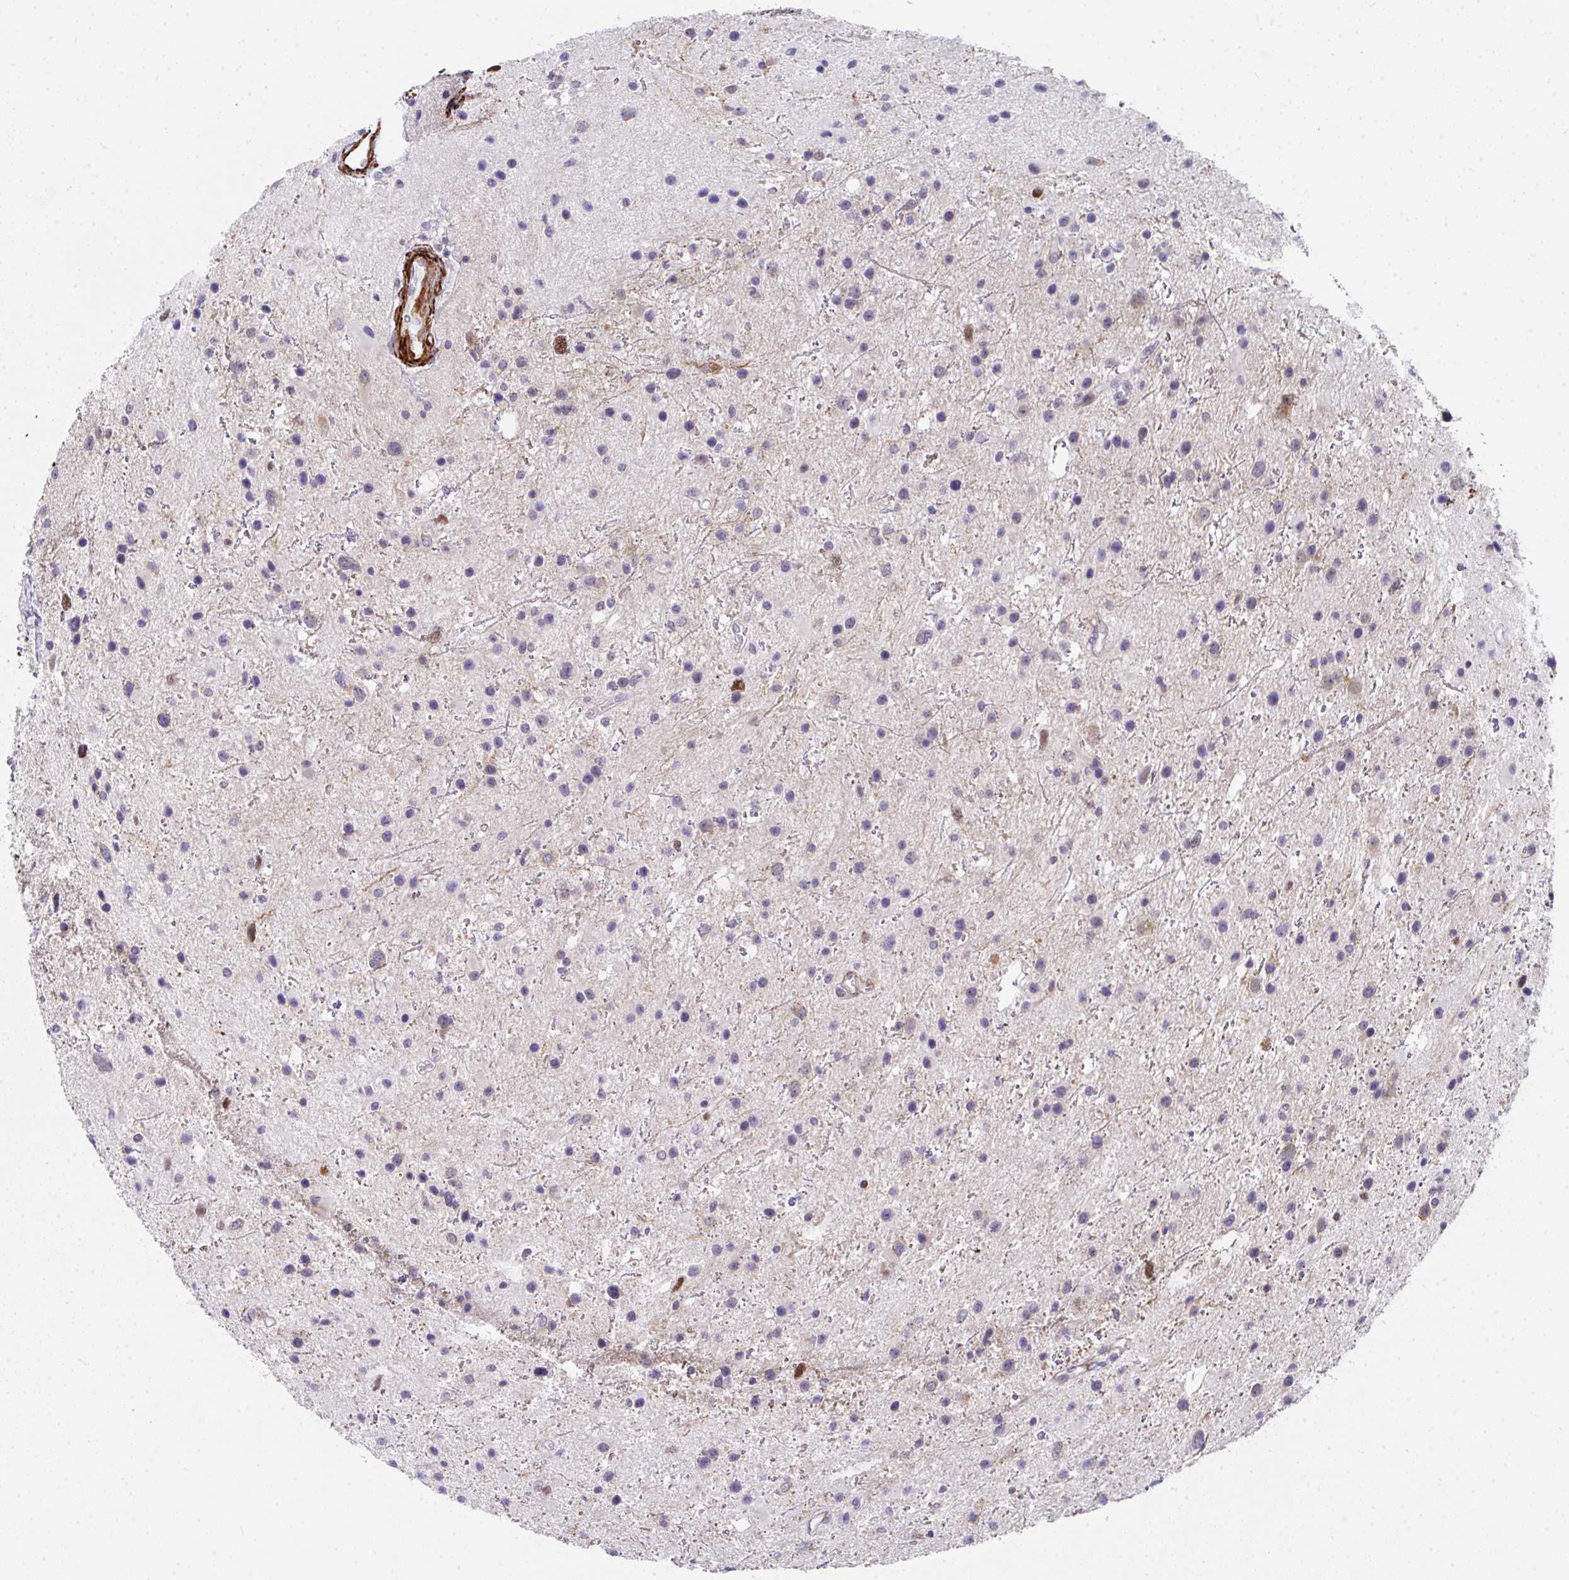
{"staining": {"intensity": "negative", "quantity": "none", "location": "none"}, "tissue": "glioma", "cell_type": "Tumor cells", "image_type": "cancer", "snomed": [{"axis": "morphology", "description": "Glioma, malignant, Low grade"}, {"axis": "topography", "description": "Brain"}], "caption": "IHC of human glioma displays no expression in tumor cells.", "gene": "GINS2", "patient": {"sex": "female", "age": 32}}